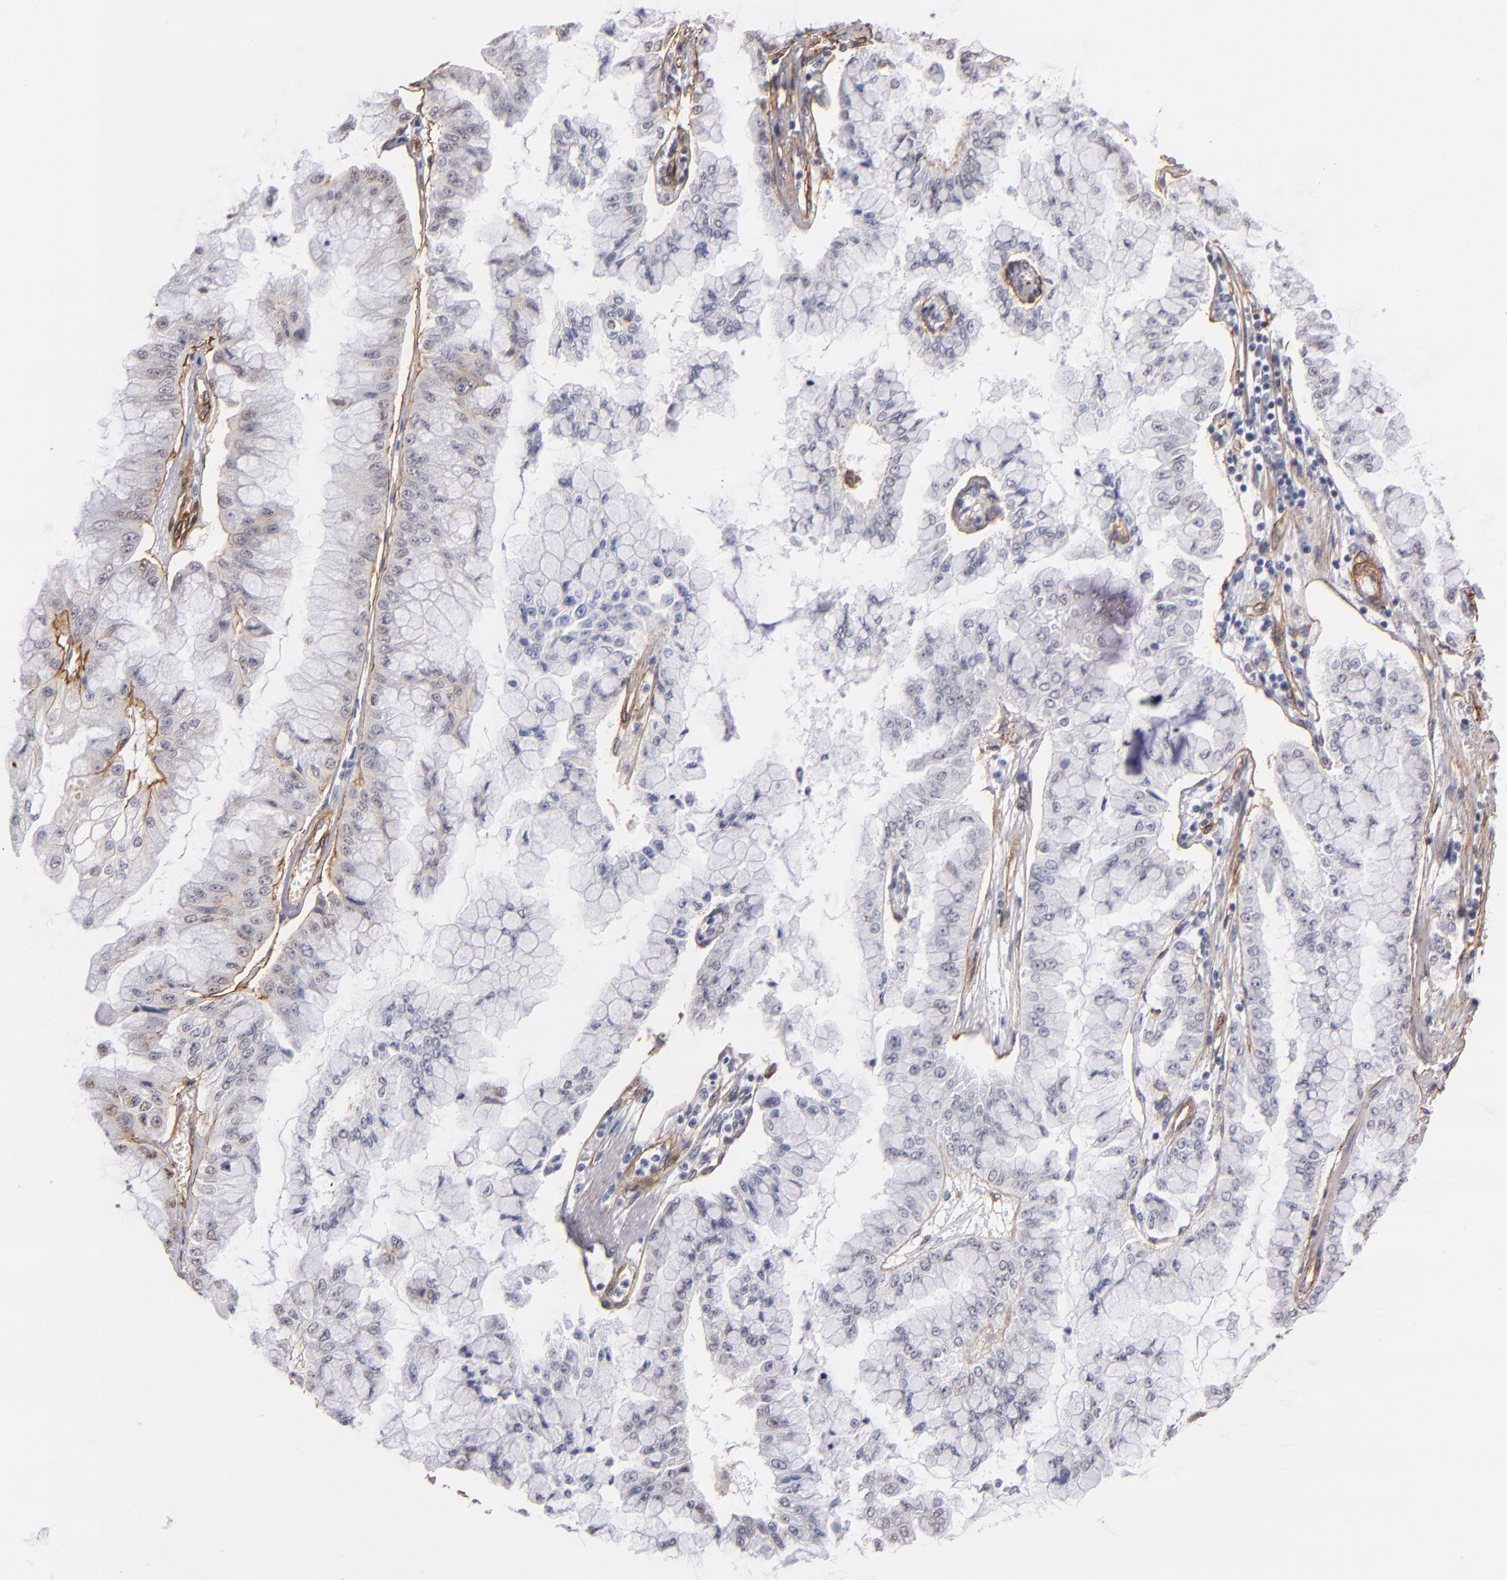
{"staining": {"intensity": "negative", "quantity": "none", "location": "none"}, "tissue": "liver cancer", "cell_type": "Tumor cells", "image_type": "cancer", "snomed": [{"axis": "morphology", "description": "Cholangiocarcinoma"}, {"axis": "topography", "description": "Liver"}], "caption": "The photomicrograph demonstrates no staining of tumor cells in liver cancer.", "gene": "LAMC1", "patient": {"sex": "female", "age": 79}}